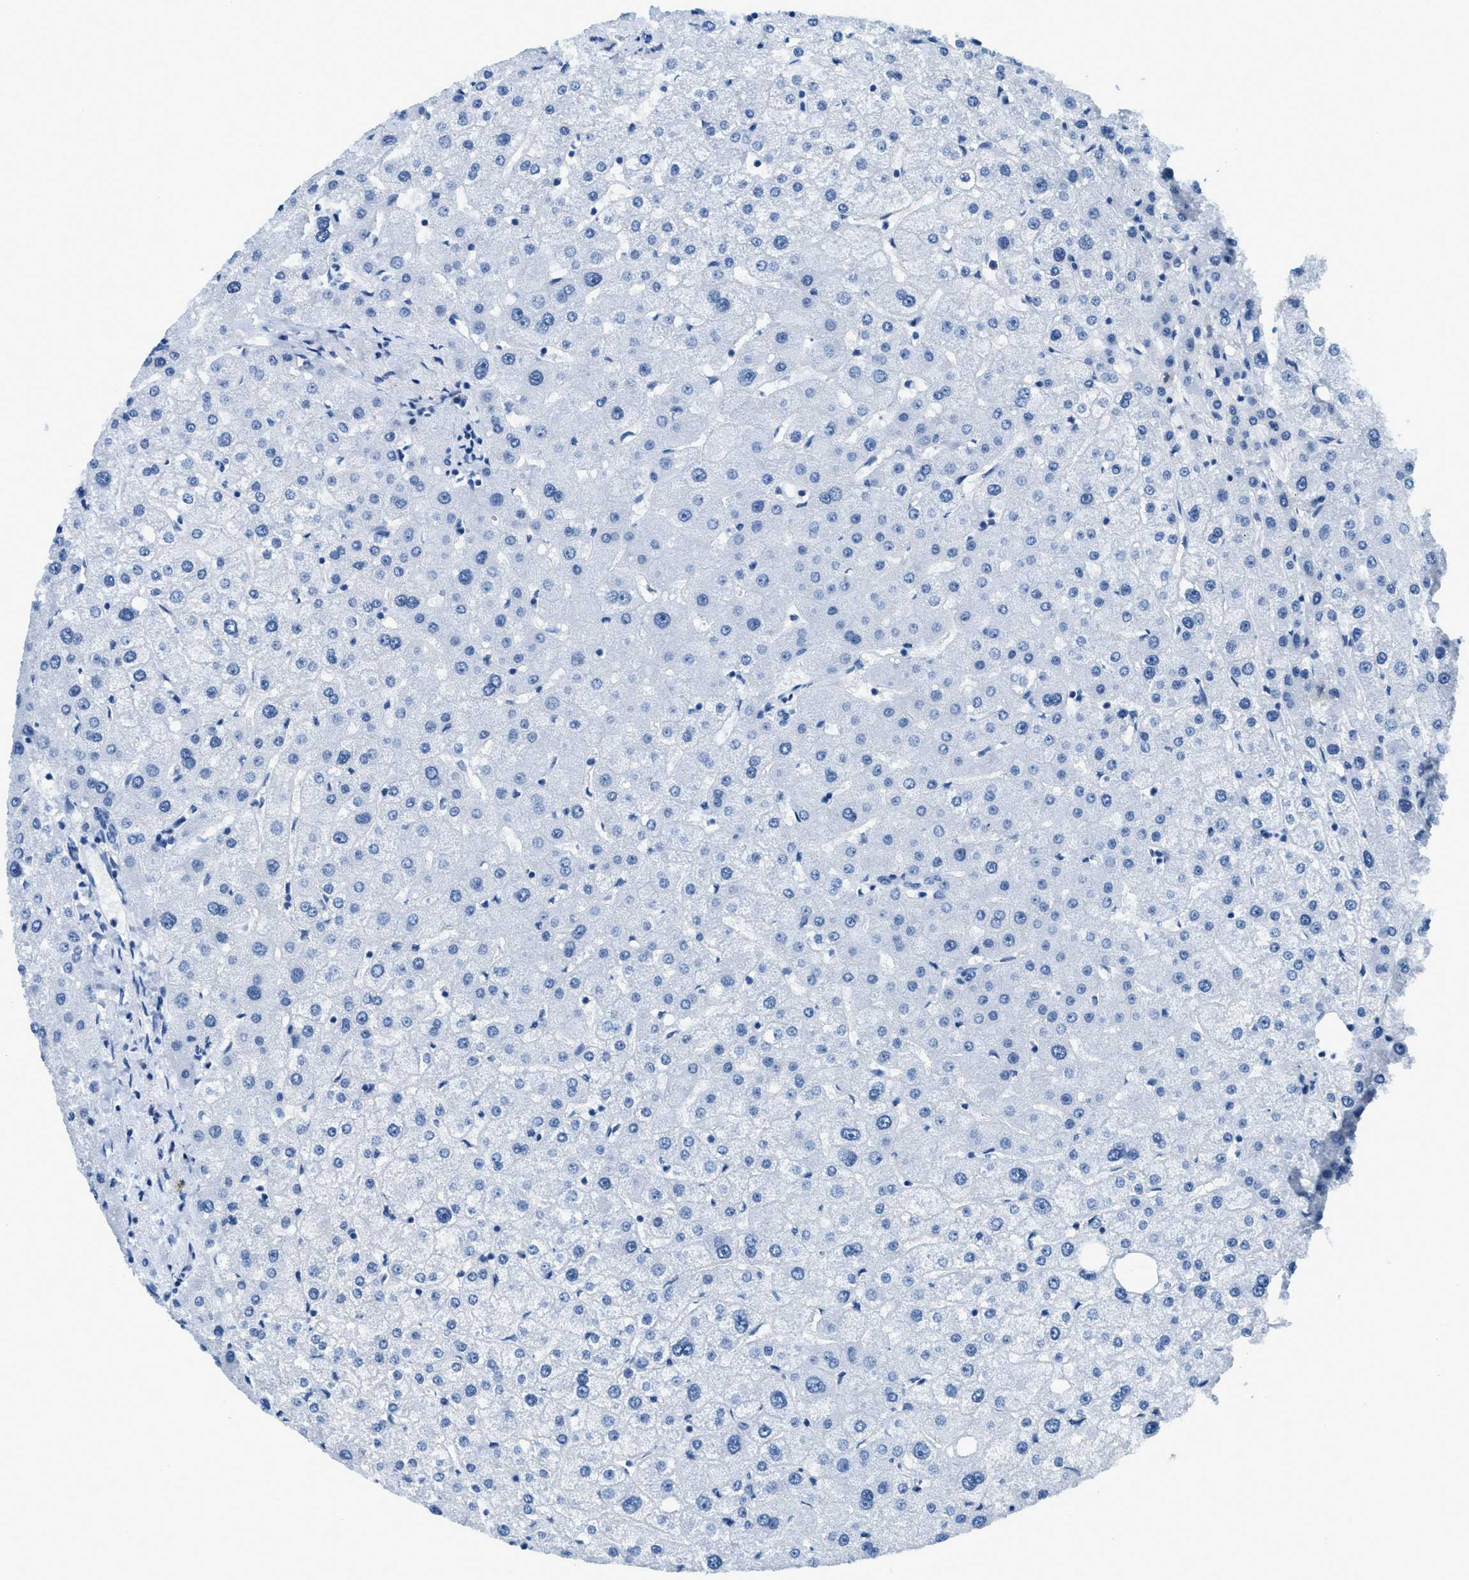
{"staining": {"intensity": "negative", "quantity": "none", "location": "none"}, "tissue": "liver", "cell_type": "Cholangiocytes", "image_type": "normal", "snomed": [{"axis": "morphology", "description": "Normal tissue, NOS"}, {"axis": "topography", "description": "Liver"}], "caption": "The histopathology image shows no significant expression in cholangiocytes of liver.", "gene": "PLA2G2A", "patient": {"sex": "male", "age": 73}}